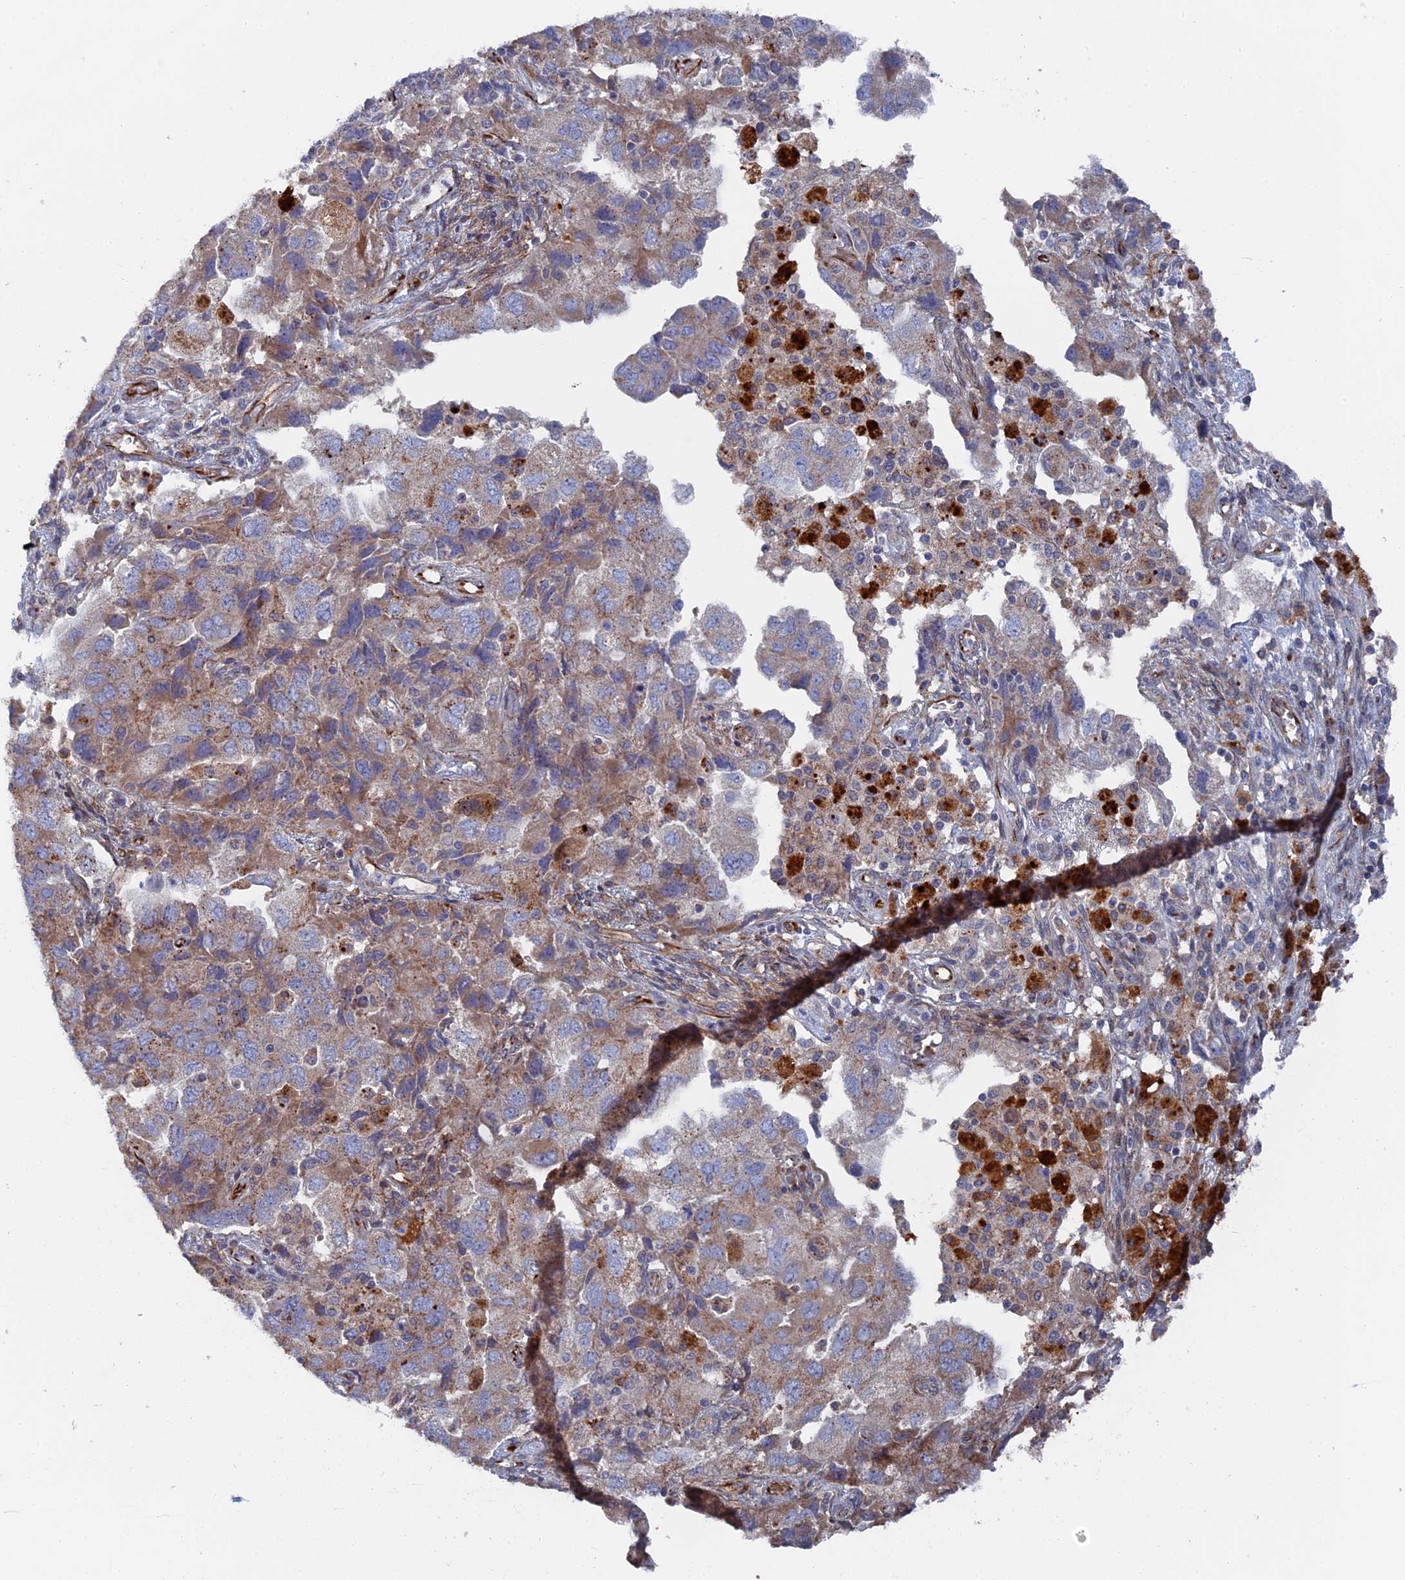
{"staining": {"intensity": "weak", "quantity": "25%-75%", "location": "cytoplasmic/membranous"}, "tissue": "ovarian cancer", "cell_type": "Tumor cells", "image_type": "cancer", "snomed": [{"axis": "morphology", "description": "Carcinoma, NOS"}, {"axis": "morphology", "description": "Cystadenocarcinoma, serous, NOS"}, {"axis": "topography", "description": "Ovary"}], "caption": "DAB (3,3'-diaminobenzidine) immunohistochemical staining of human serous cystadenocarcinoma (ovarian) reveals weak cytoplasmic/membranous protein positivity in approximately 25%-75% of tumor cells.", "gene": "SMG9", "patient": {"sex": "female", "age": 69}}